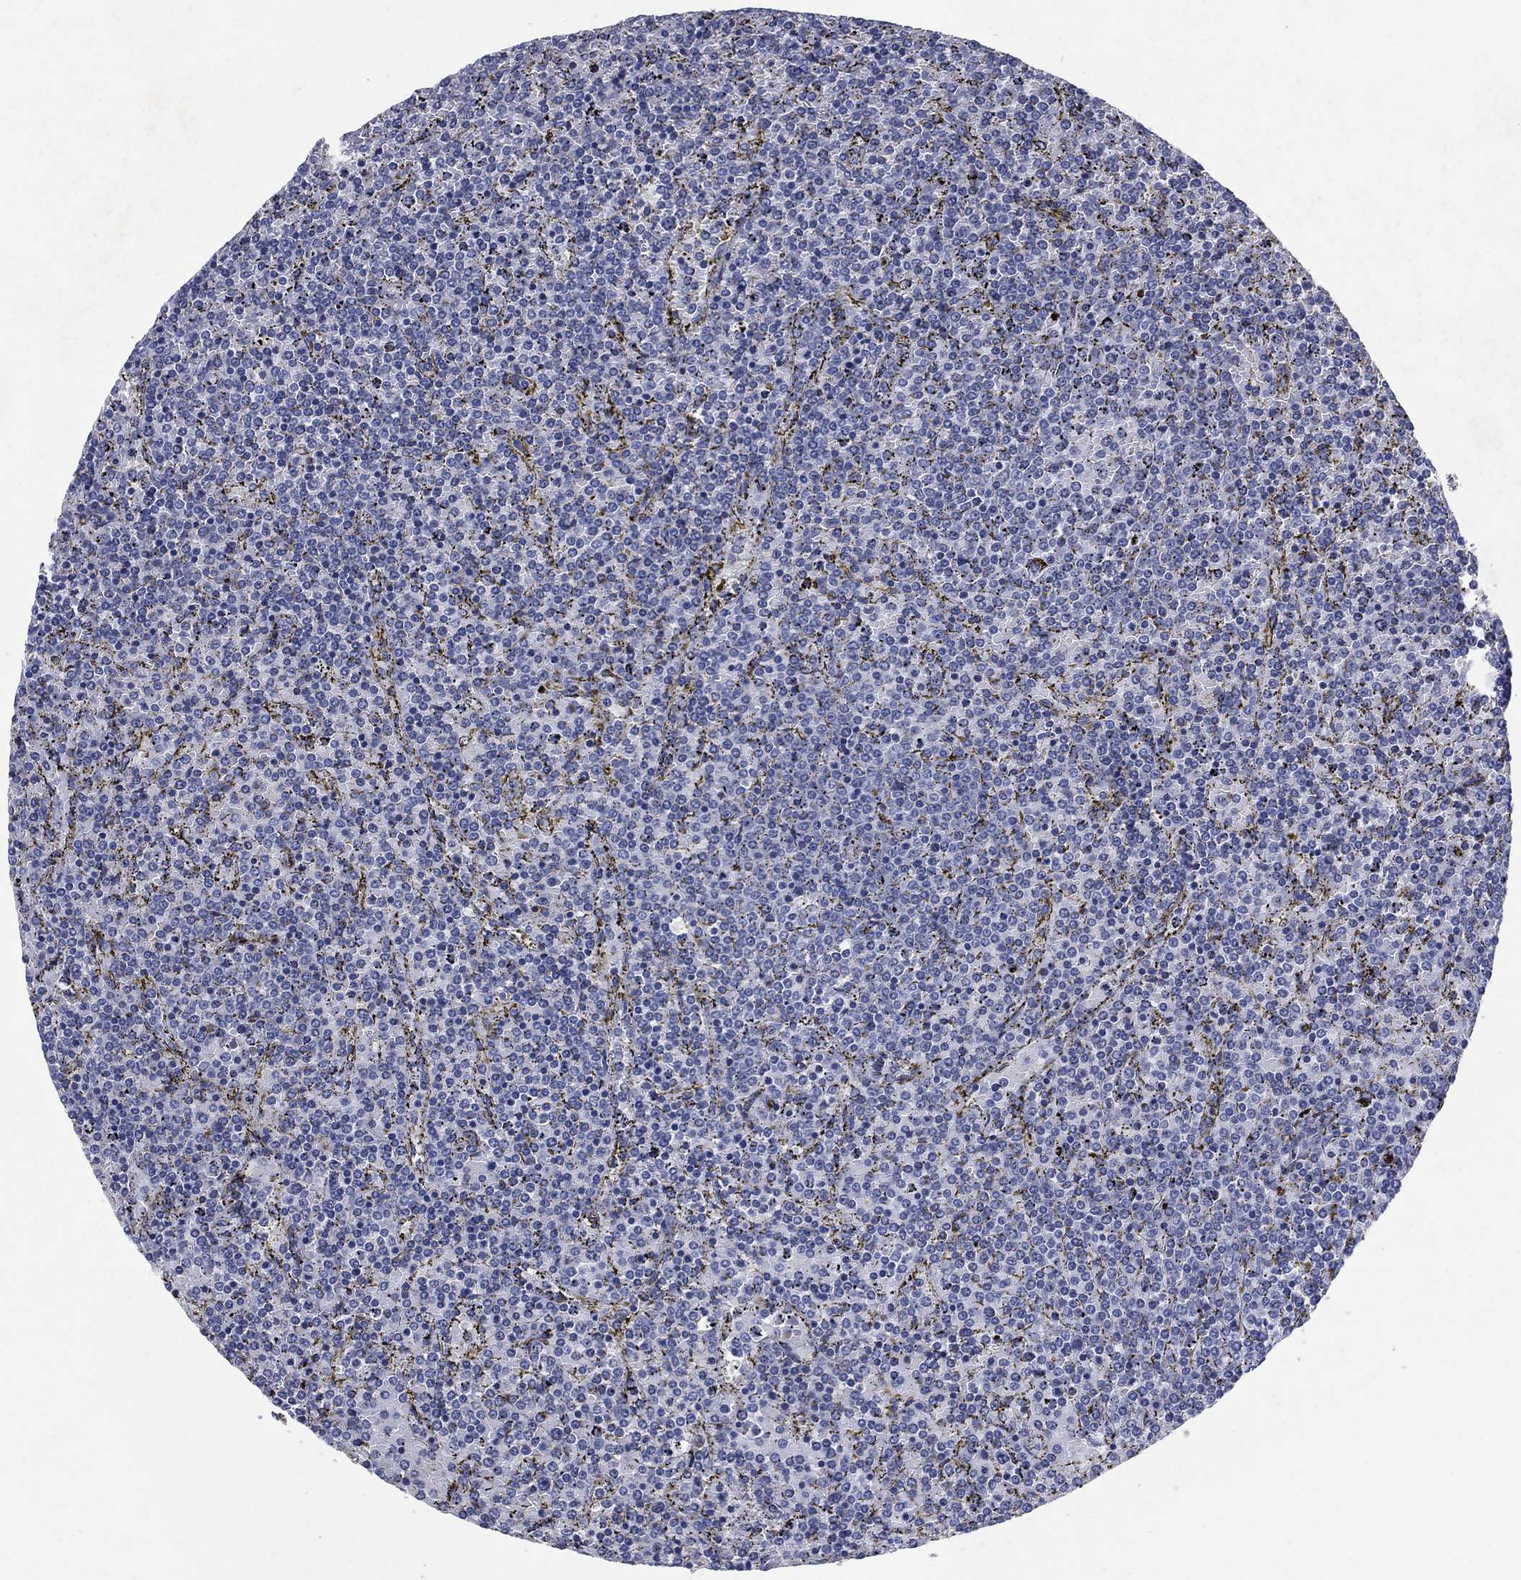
{"staining": {"intensity": "negative", "quantity": "none", "location": "none"}, "tissue": "lymphoma", "cell_type": "Tumor cells", "image_type": "cancer", "snomed": [{"axis": "morphology", "description": "Malignant lymphoma, non-Hodgkin's type, Low grade"}, {"axis": "topography", "description": "Spleen"}], "caption": "The histopathology image exhibits no staining of tumor cells in lymphoma.", "gene": "FSCN2", "patient": {"sex": "female", "age": 77}}